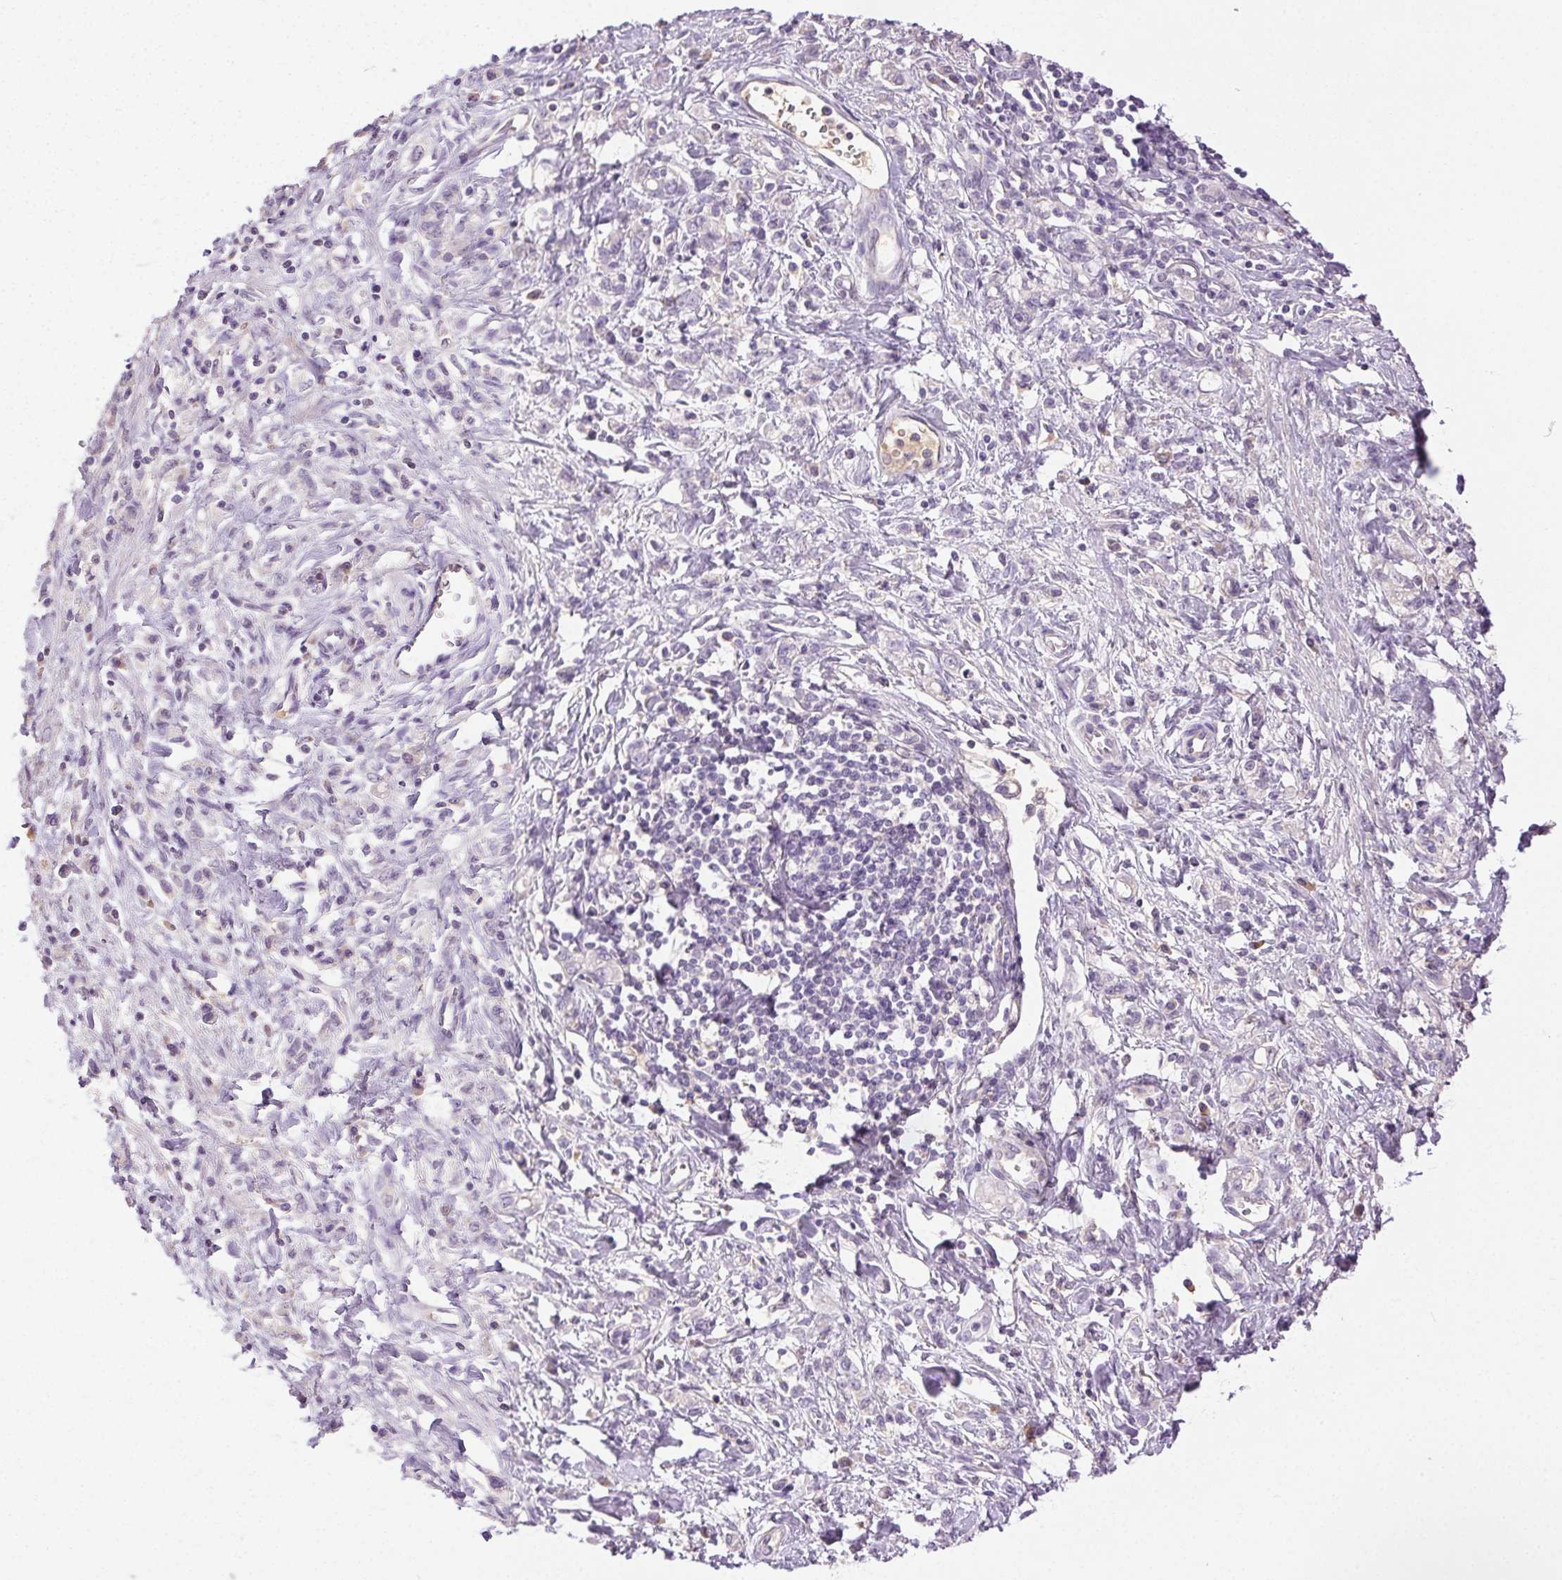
{"staining": {"intensity": "negative", "quantity": "none", "location": "none"}, "tissue": "stomach cancer", "cell_type": "Tumor cells", "image_type": "cancer", "snomed": [{"axis": "morphology", "description": "Adenocarcinoma, NOS"}, {"axis": "topography", "description": "Stomach"}], "caption": "The immunohistochemistry photomicrograph has no significant positivity in tumor cells of stomach cancer (adenocarcinoma) tissue. (Brightfield microscopy of DAB (3,3'-diaminobenzidine) immunohistochemistry (IHC) at high magnification).", "gene": "BPIFB2", "patient": {"sex": "male", "age": 77}}